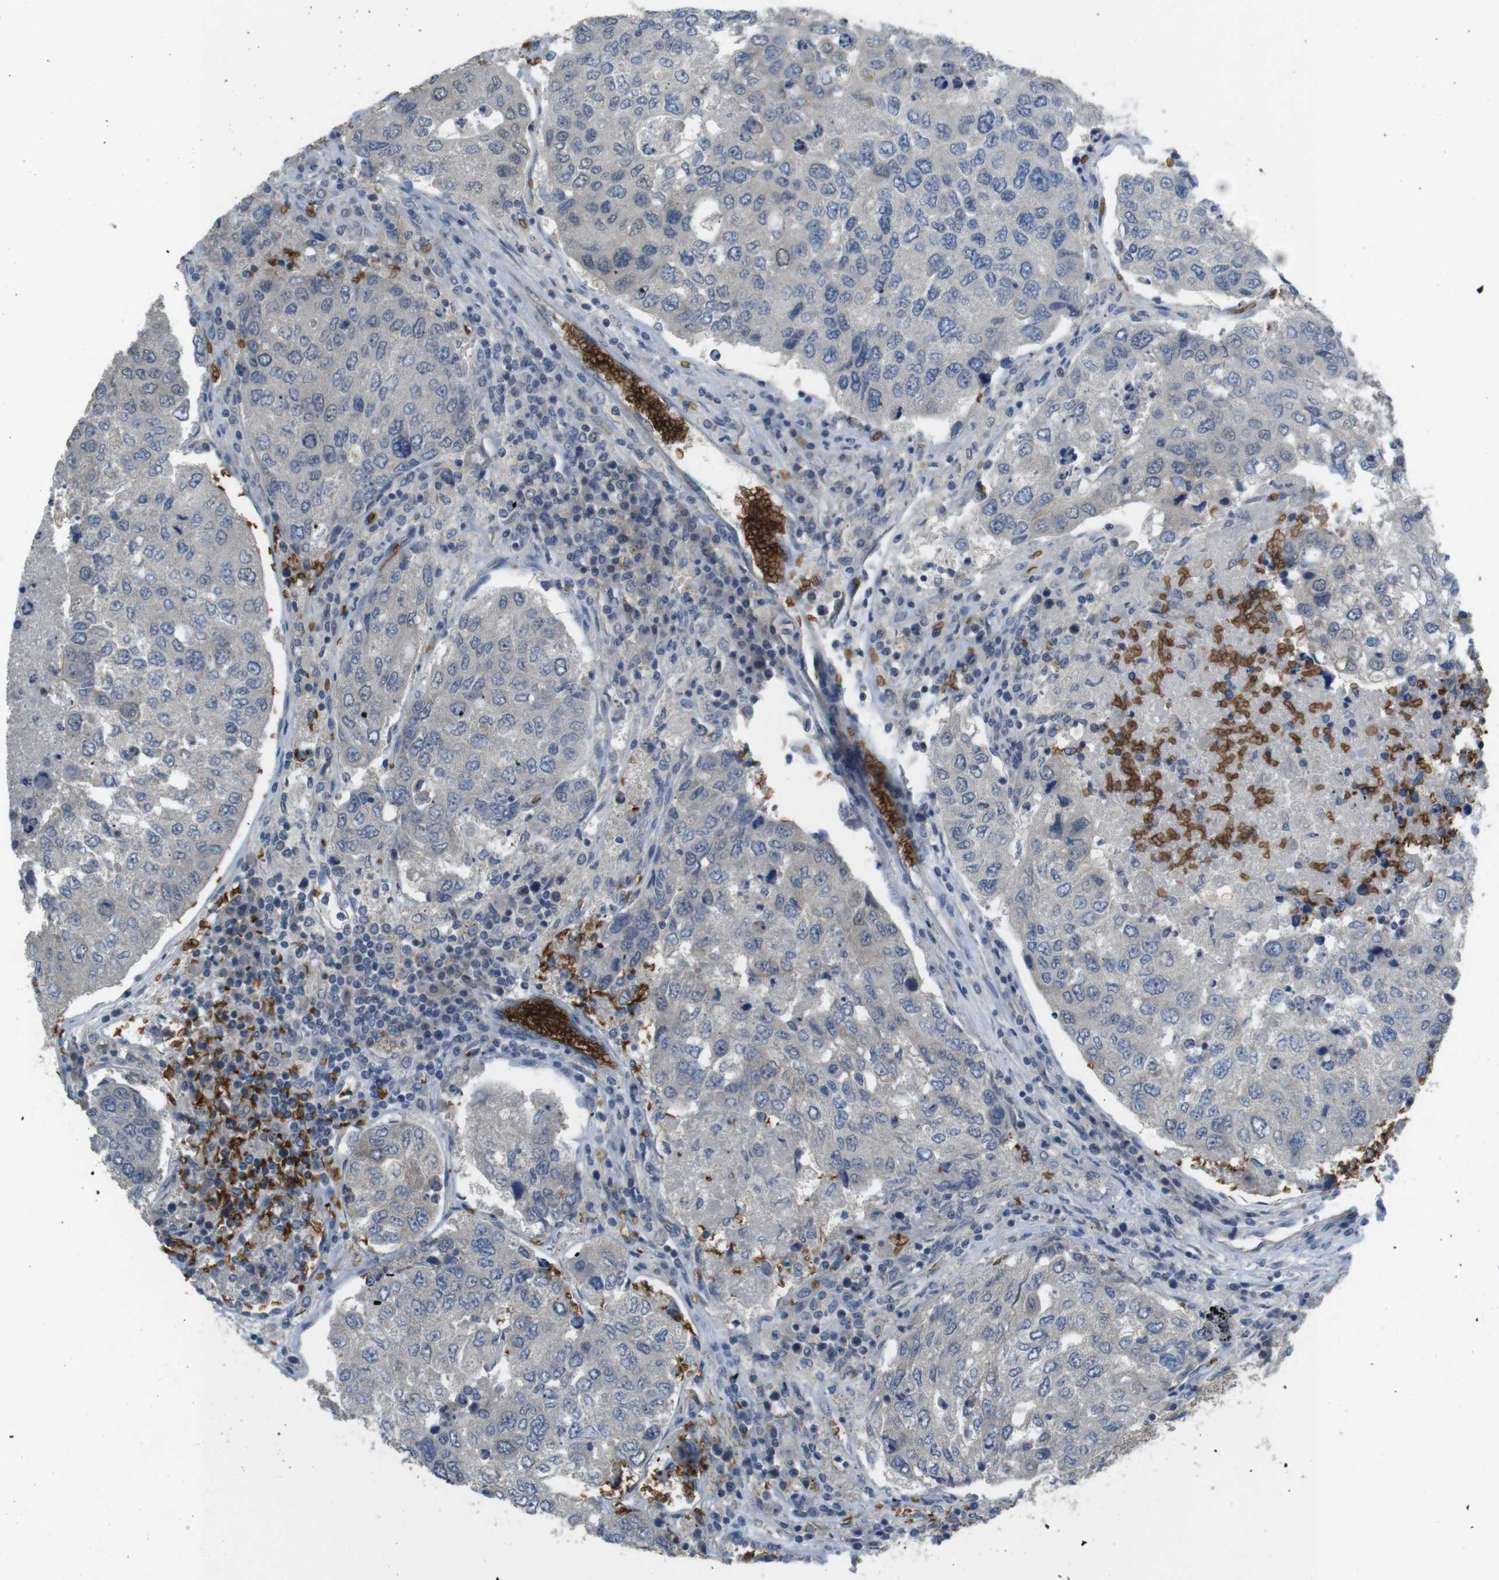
{"staining": {"intensity": "negative", "quantity": "none", "location": "none"}, "tissue": "urothelial cancer", "cell_type": "Tumor cells", "image_type": "cancer", "snomed": [{"axis": "morphology", "description": "Urothelial carcinoma, High grade"}, {"axis": "topography", "description": "Lymph node"}, {"axis": "topography", "description": "Urinary bladder"}], "caption": "Human urothelial carcinoma (high-grade) stained for a protein using immunohistochemistry reveals no expression in tumor cells.", "gene": "GYPA", "patient": {"sex": "male", "age": 51}}